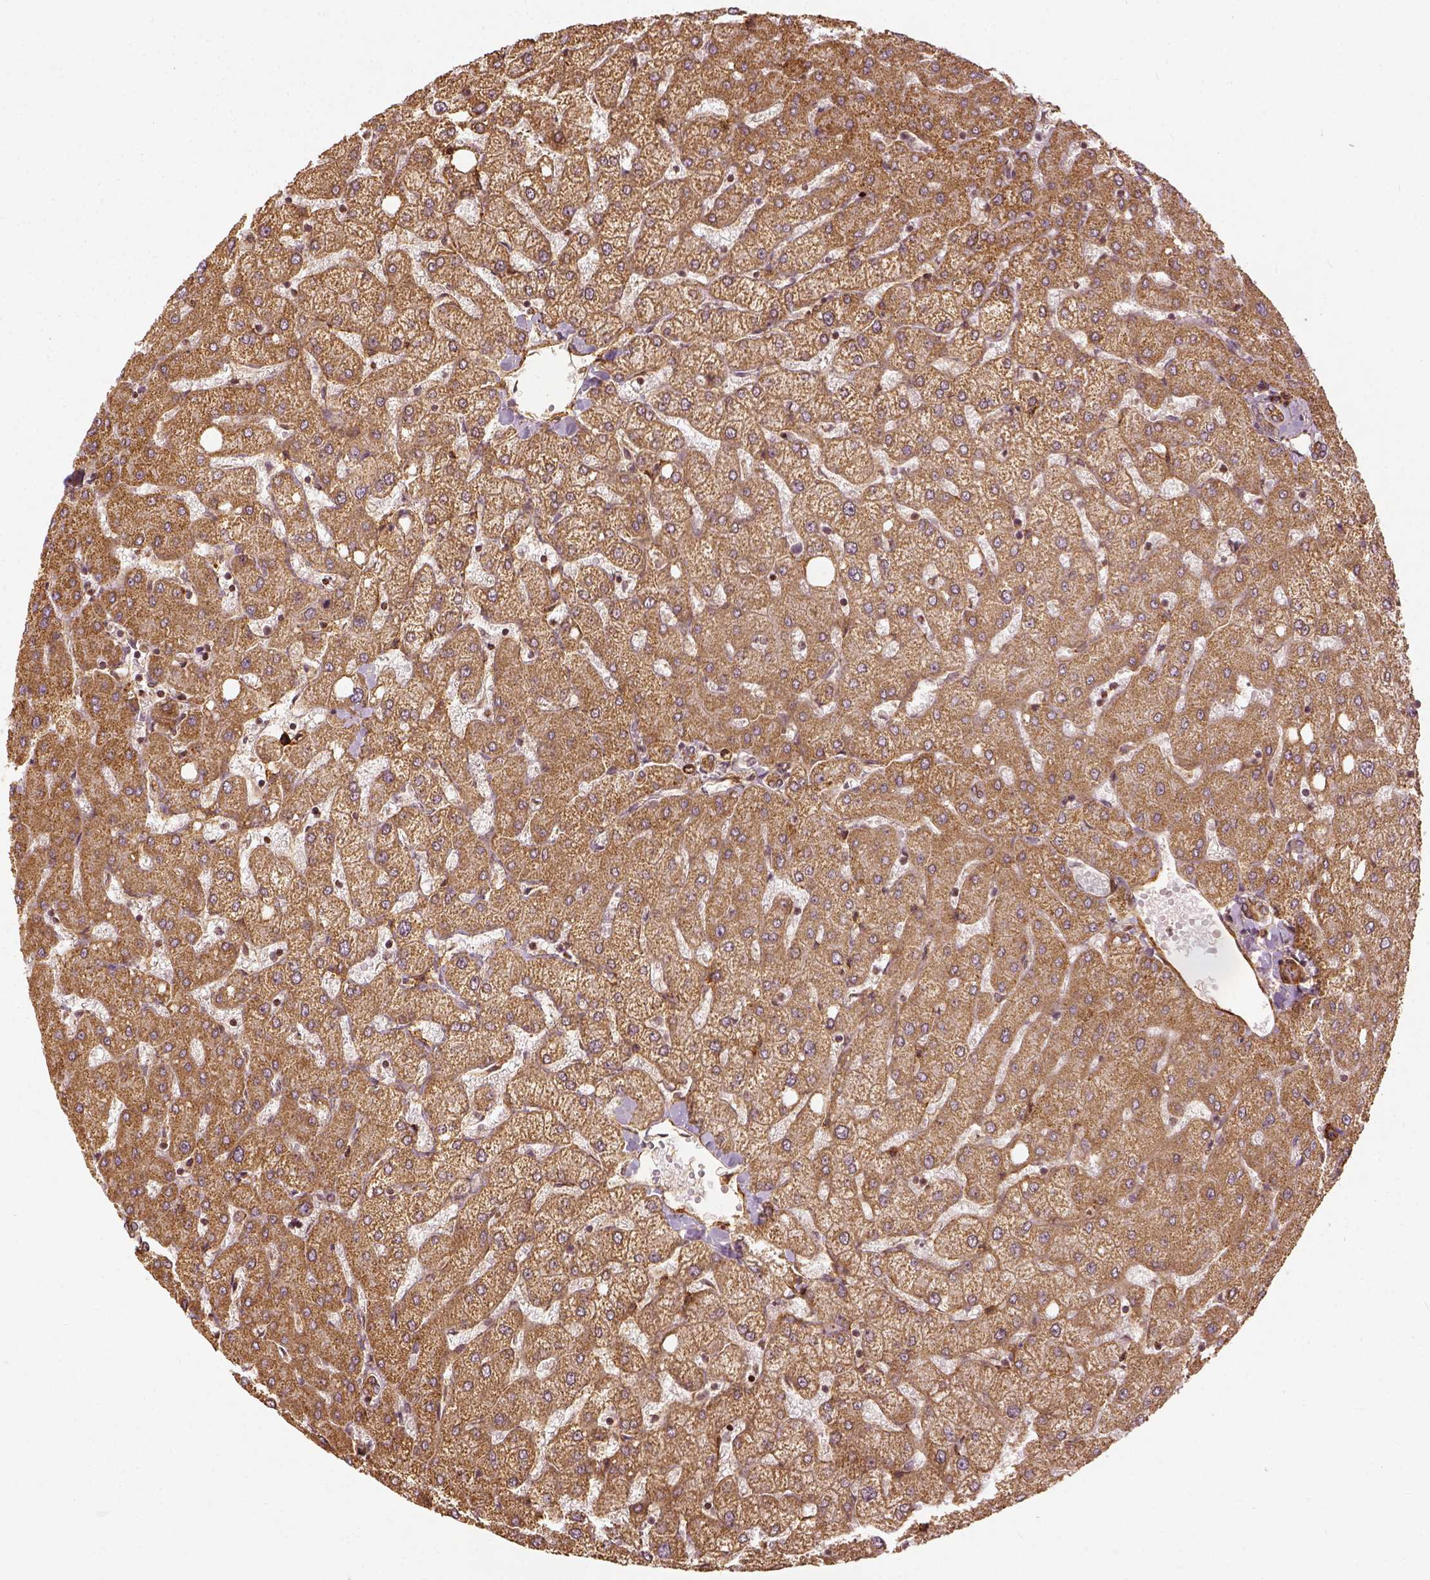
{"staining": {"intensity": "moderate", "quantity": ">75%", "location": "cytoplasmic/membranous"}, "tissue": "liver", "cell_type": "Cholangiocytes", "image_type": "normal", "snomed": [{"axis": "morphology", "description": "Normal tissue, NOS"}, {"axis": "topography", "description": "Liver"}], "caption": "The micrograph reveals staining of benign liver, revealing moderate cytoplasmic/membranous protein staining (brown color) within cholangiocytes.", "gene": "VEGFA", "patient": {"sex": "female", "age": 54}}